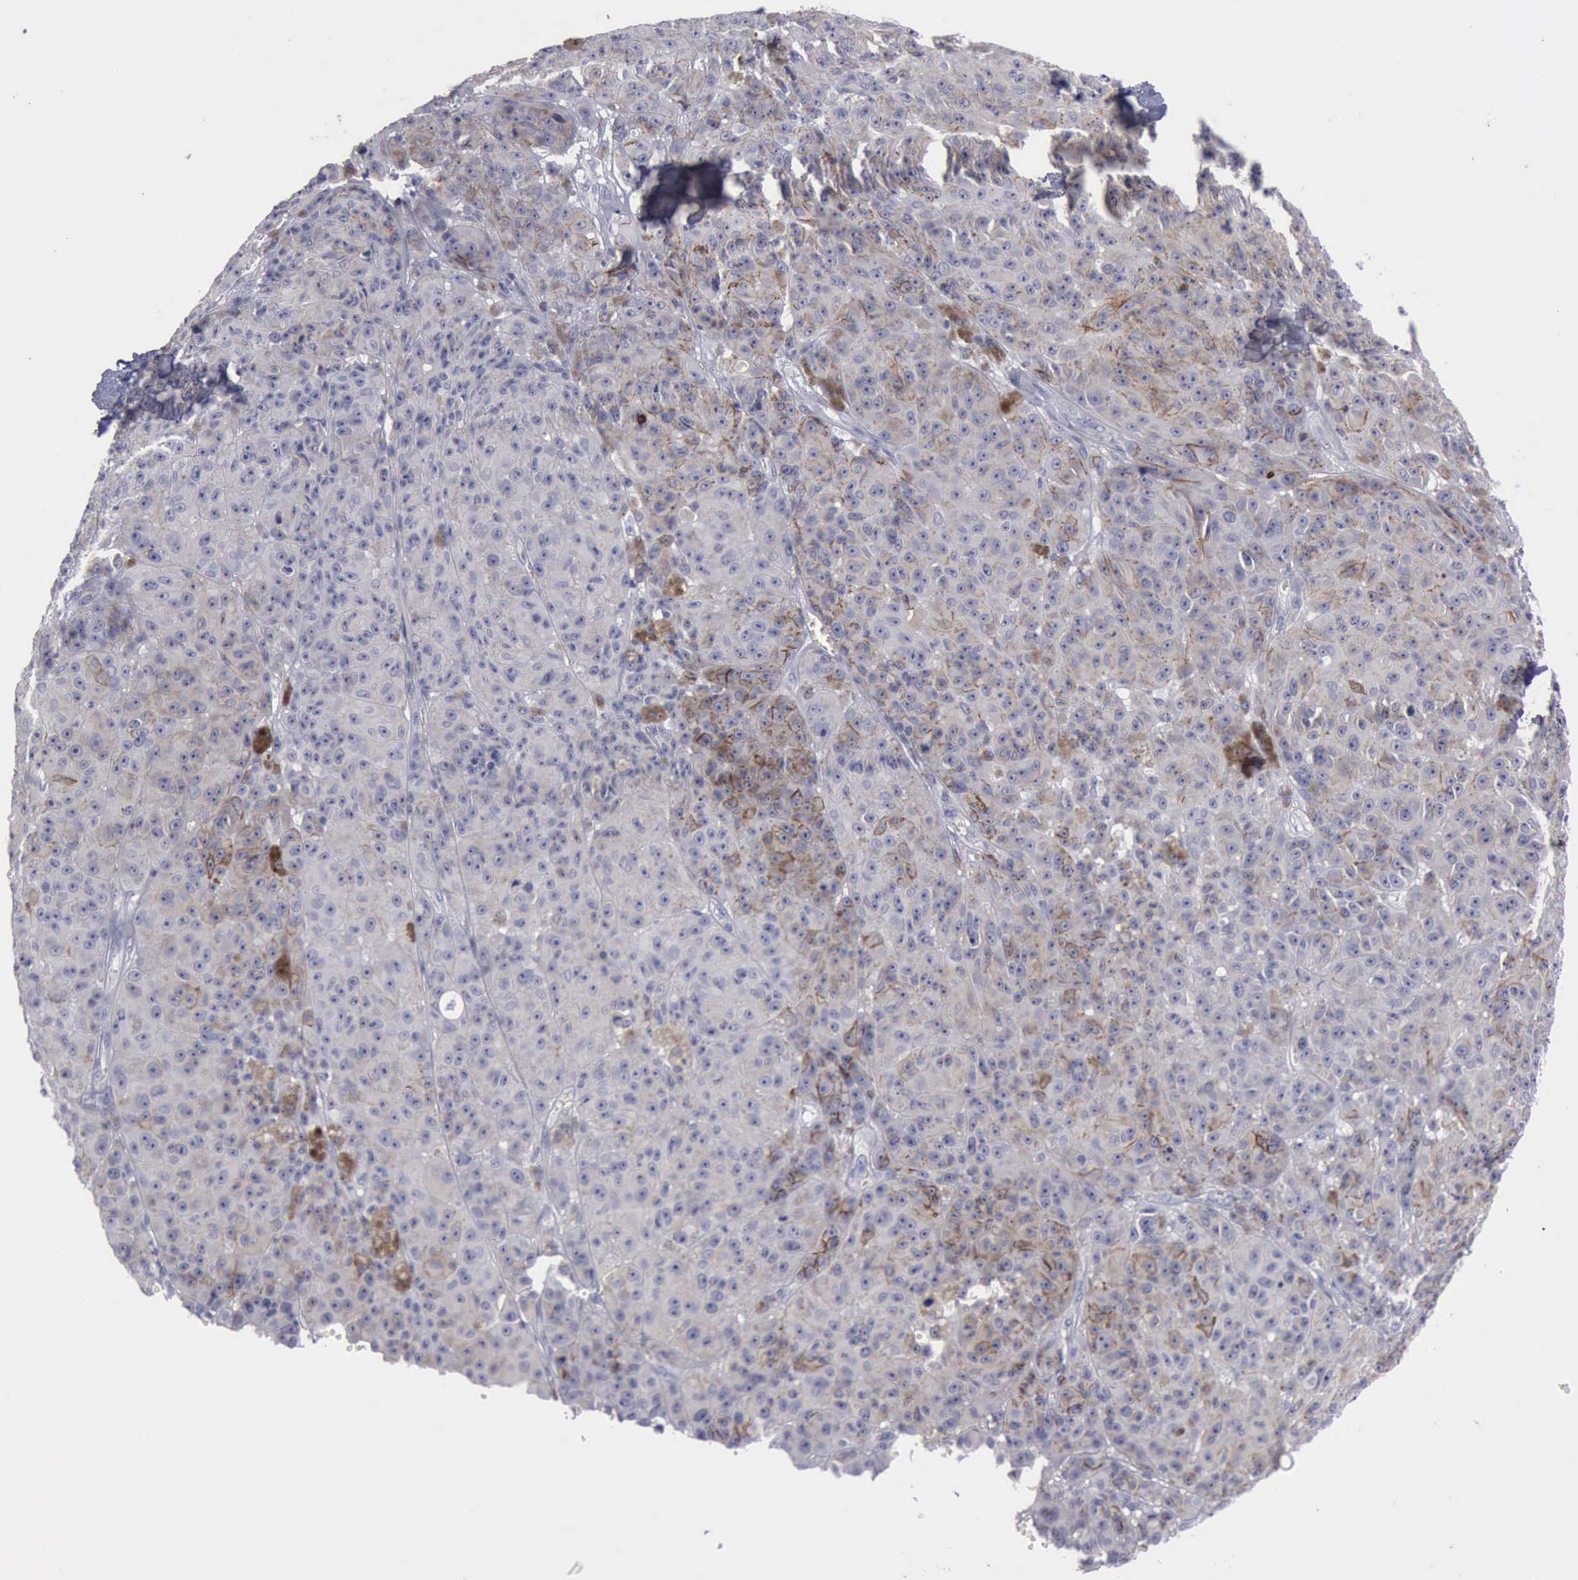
{"staining": {"intensity": "weak", "quantity": "<25%", "location": "cytoplasmic/membranous"}, "tissue": "melanoma", "cell_type": "Tumor cells", "image_type": "cancer", "snomed": [{"axis": "morphology", "description": "Malignant melanoma, NOS"}, {"axis": "topography", "description": "Skin"}], "caption": "Melanoma stained for a protein using IHC reveals no staining tumor cells.", "gene": "CDH2", "patient": {"sex": "male", "age": 40}}